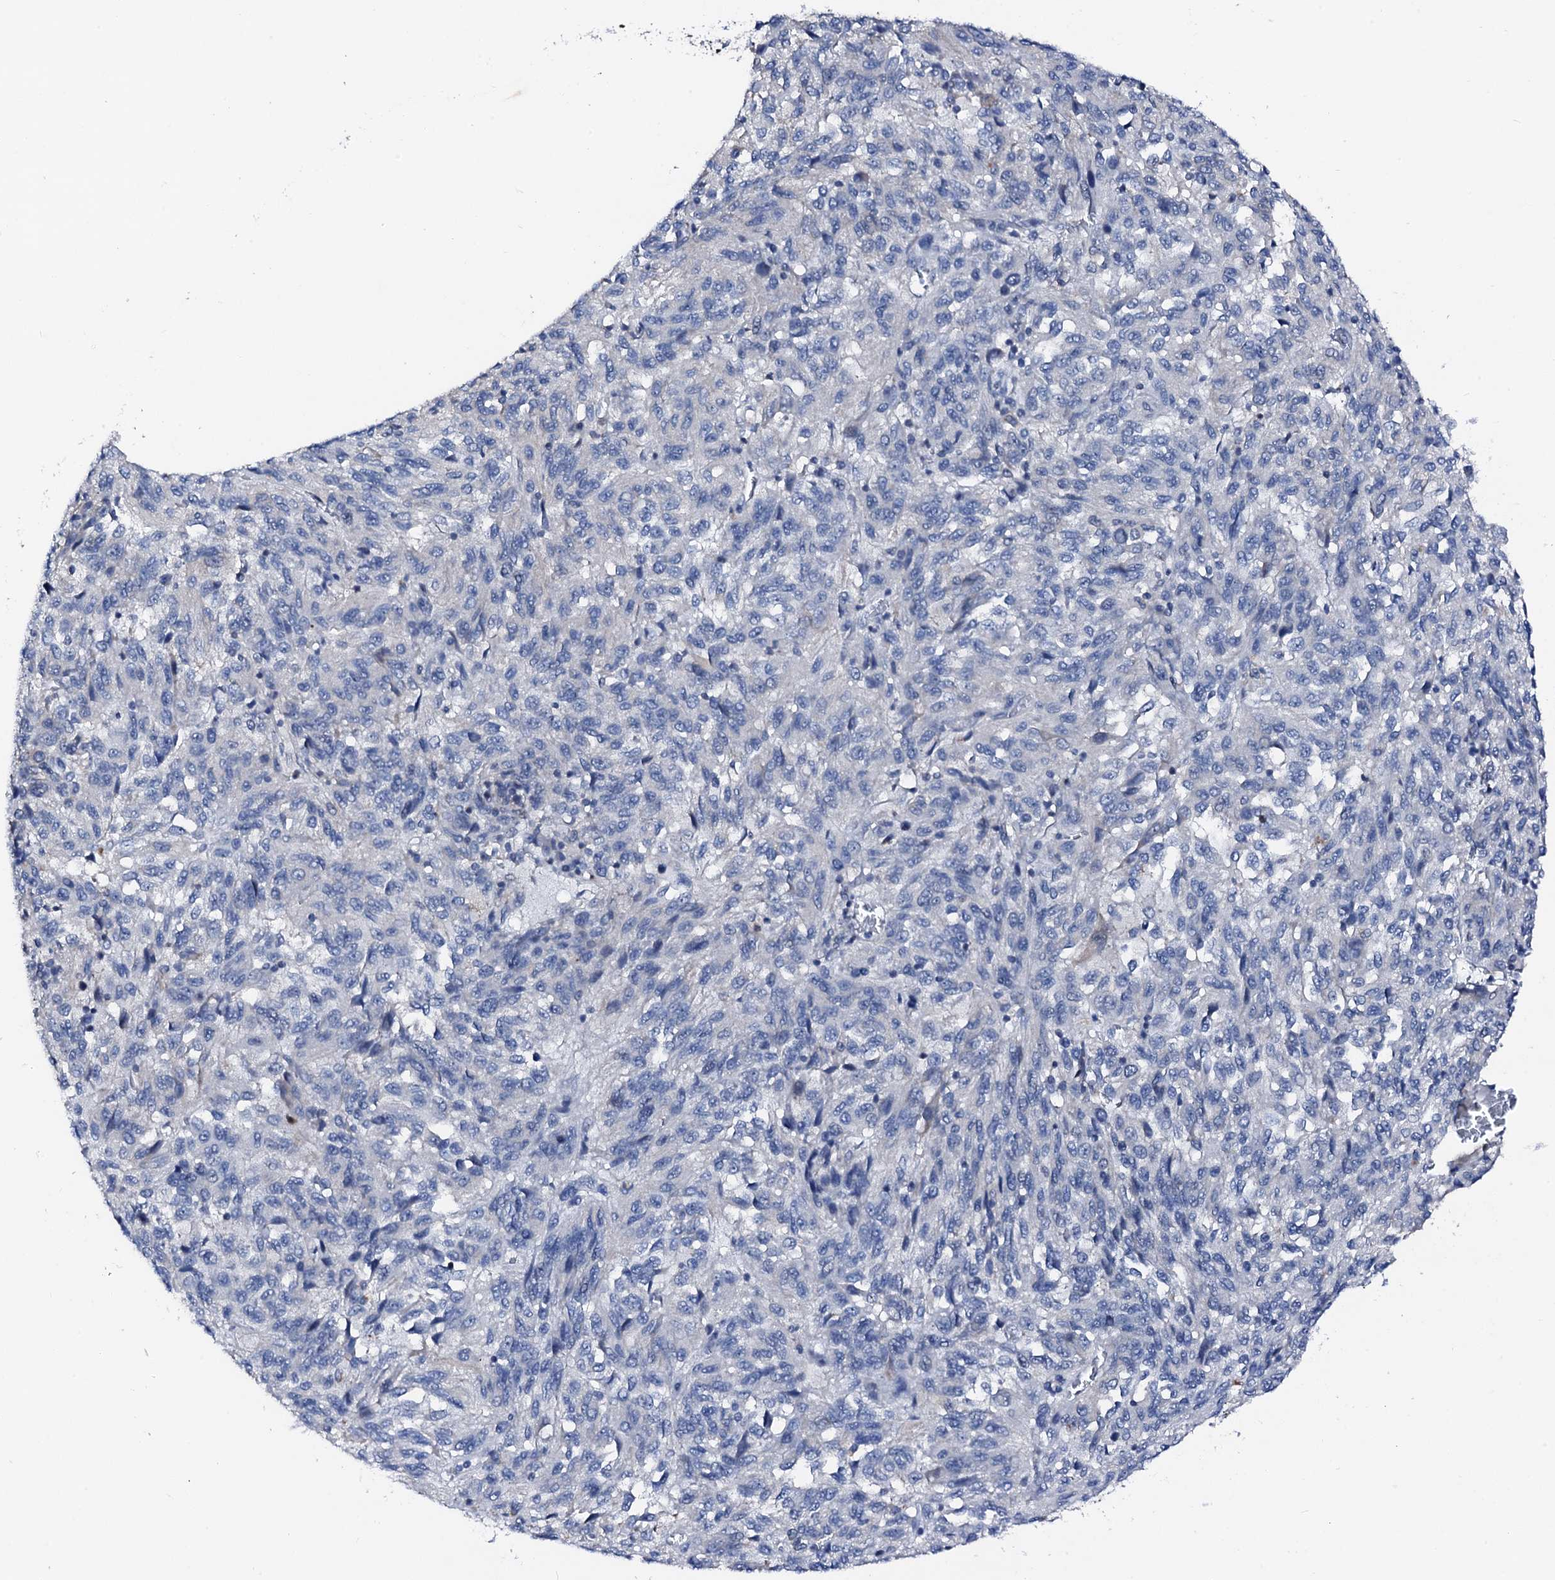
{"staining": {"intensity": "negative", "quantity": "none", "location": "none"}, "tissue": "melanoma", "cell_type": "Tumor cells", "image_type": "cancer", "snomed": [{"axis": "morphology", "description": "Malignant melanoma, Metastatic site"}, {"axis": "topography", "description": "Lung"}], "caption": "This is an immunohistochemistry image of human melanoma. There is no positivity in tumor cells.", "gene": "TRAFD1", "patient": {"sex": "male", "age": 64}}